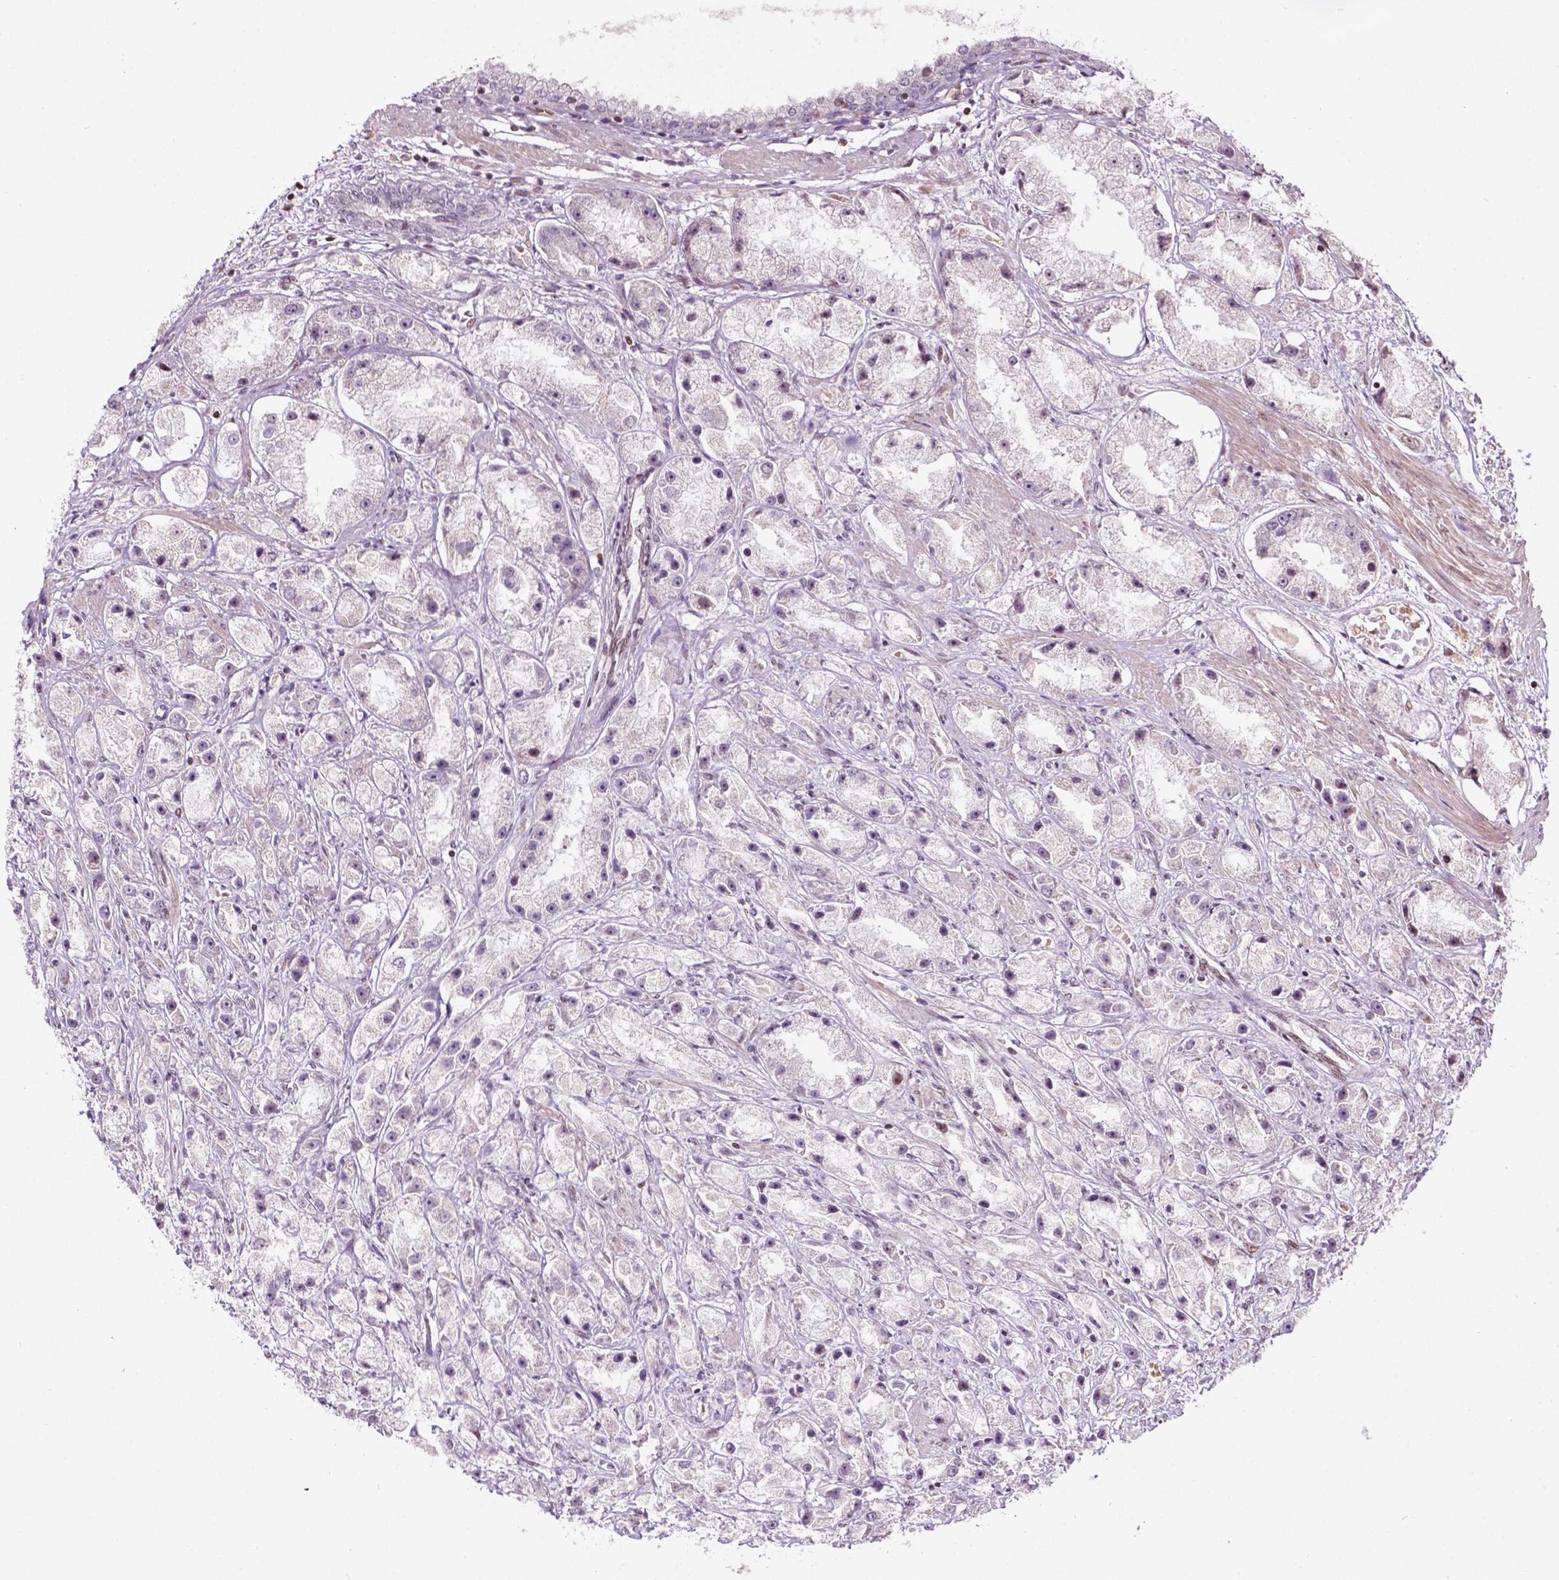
{"staining": {"intensity": "negative", "quantity": "none", "location": "none"}, "tissue": "prostate cancer", "cell_type": "Tumor cells", "image_type": "cancer", "snomed": [{"axis": "morphology", "description": "Adenocarcinoma, High grade"}, {"axis": "topography", "description": "Prostate"}], "caption": "An IHC photomicrograph of high-grade adenocarcinoma (prostate) is shown. There is no staining in tumor cells of high-grade adenocarcinoma (prostate).", "gene": "PTPN18", "patient": {"sex": "male", "age": 67}}